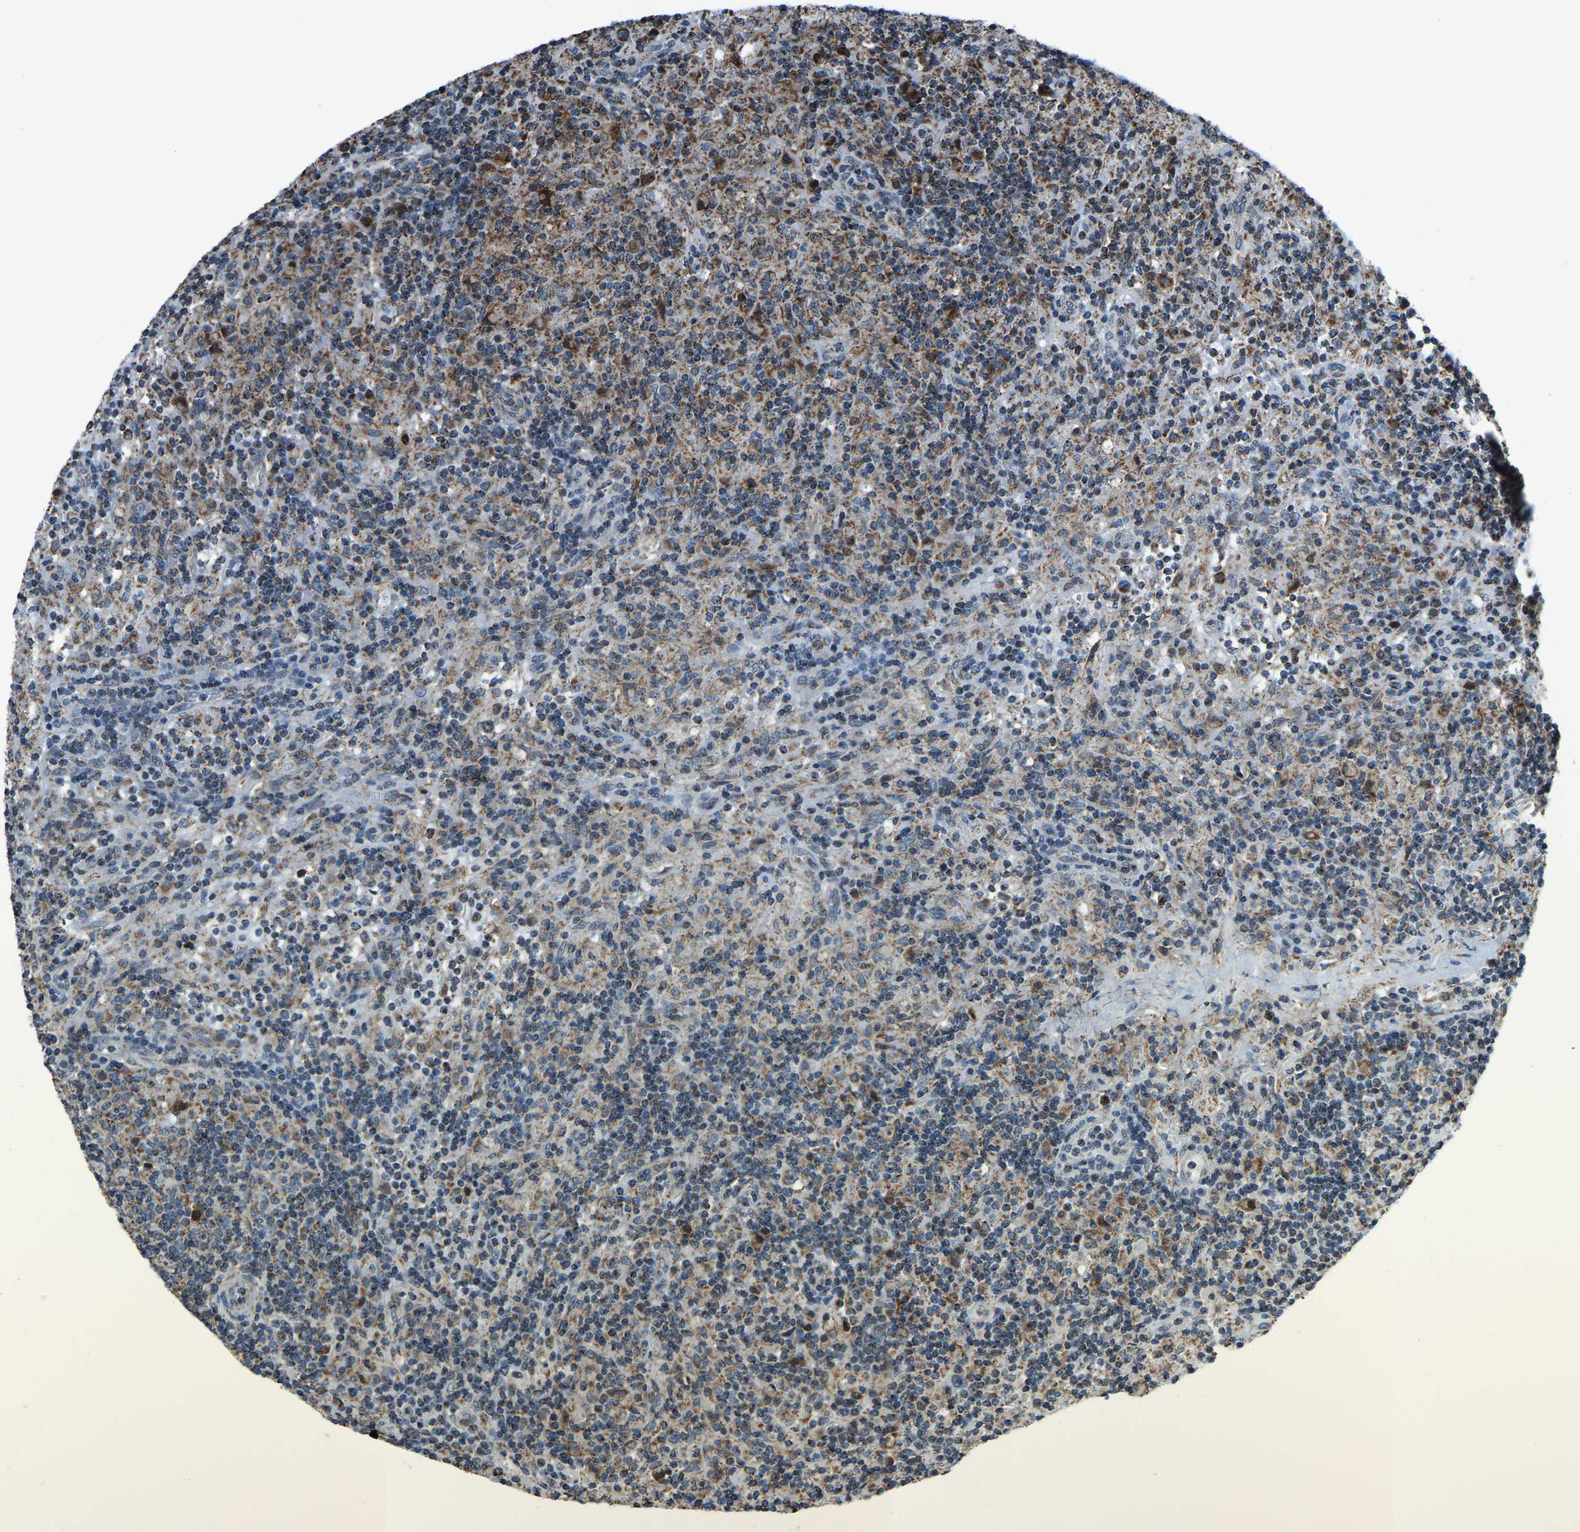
{"staining": {"intensity": "strong", "quantity": ">75%", "location": "cytoplasmic/membranous"}, "tissue": "lymphoma", "cell_type": "Tumor cells", "image_type": "cancer", "snomed": [{"axis": "morphology", "description": "Hodgkin's disease, NOS"}, {"axis": "topography", "description": "Lymph node"}], "caption": "Lymphoma stained for a protein (brown) displays strong cytoplasmic/membranous positive expression in approximately >75% of tumor cells.", "gene": "RBM33", "patient": {"sex": "male", "age": 70}}